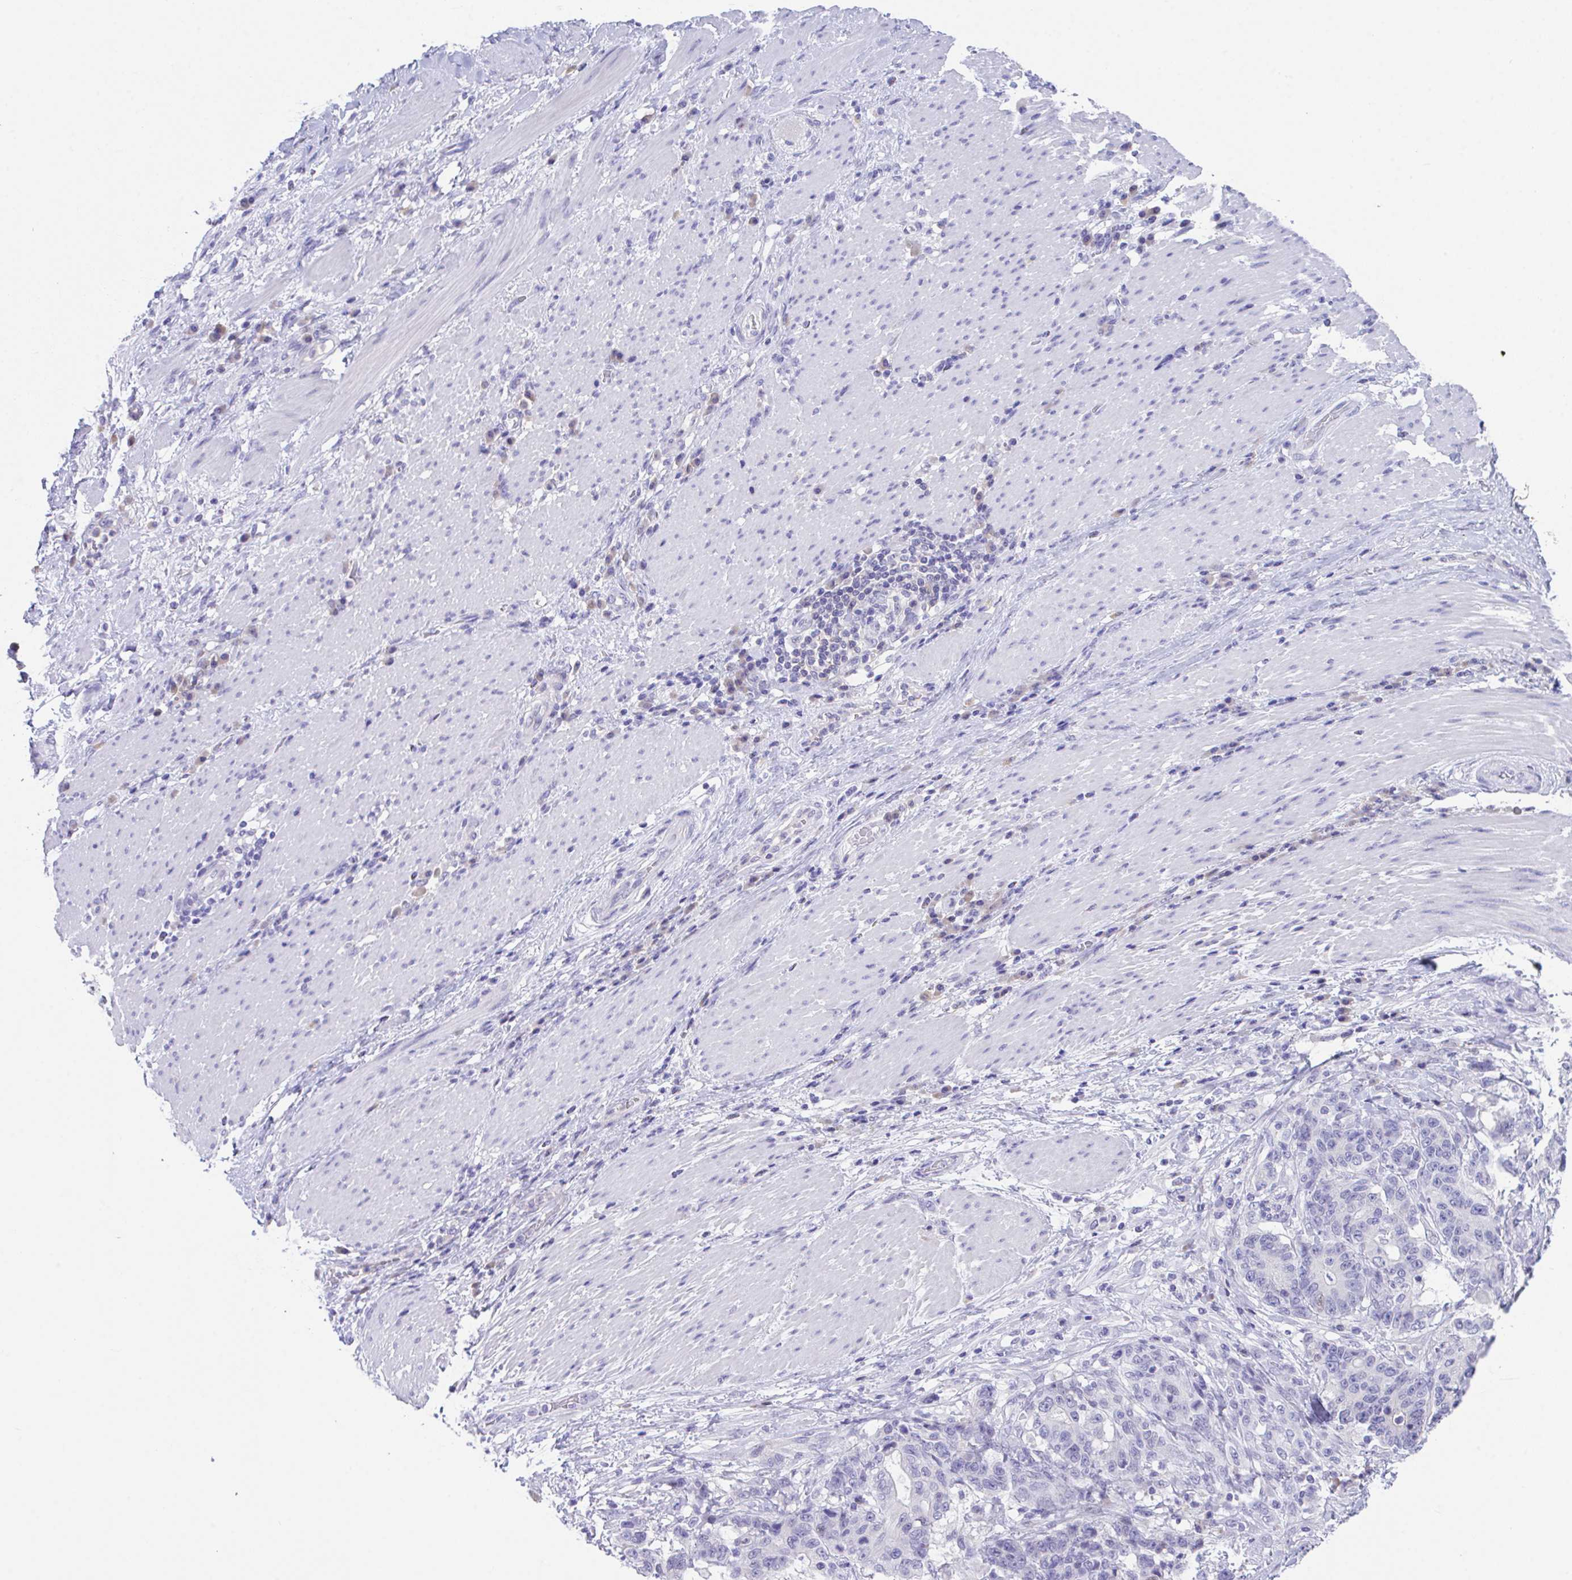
{"staining": {"intensity": "negative", "quantity": "none", "location": "none"}, "tissue": "stomach cancer", "cell_type": "Tumor cells", "image_type": "cancer", "snomed": [{"axis": "morphology", "description": "Normal tissue, NOS"}, {"axis": "morphology", "description": "Adenocarcinoma, NOS"}, {"axis": "topography", "description": "Stomach"}], "caption": "High magnification brightfield microscopy of stomach cancer stained with DAB (brown) and counterstained with hematoxylin (blue): tumor cells show no significant staining. (DAB IHC with hematoxylin counter stain).", "gene": "HOXB4", "patient": {"sex": "female", "age": 64}}